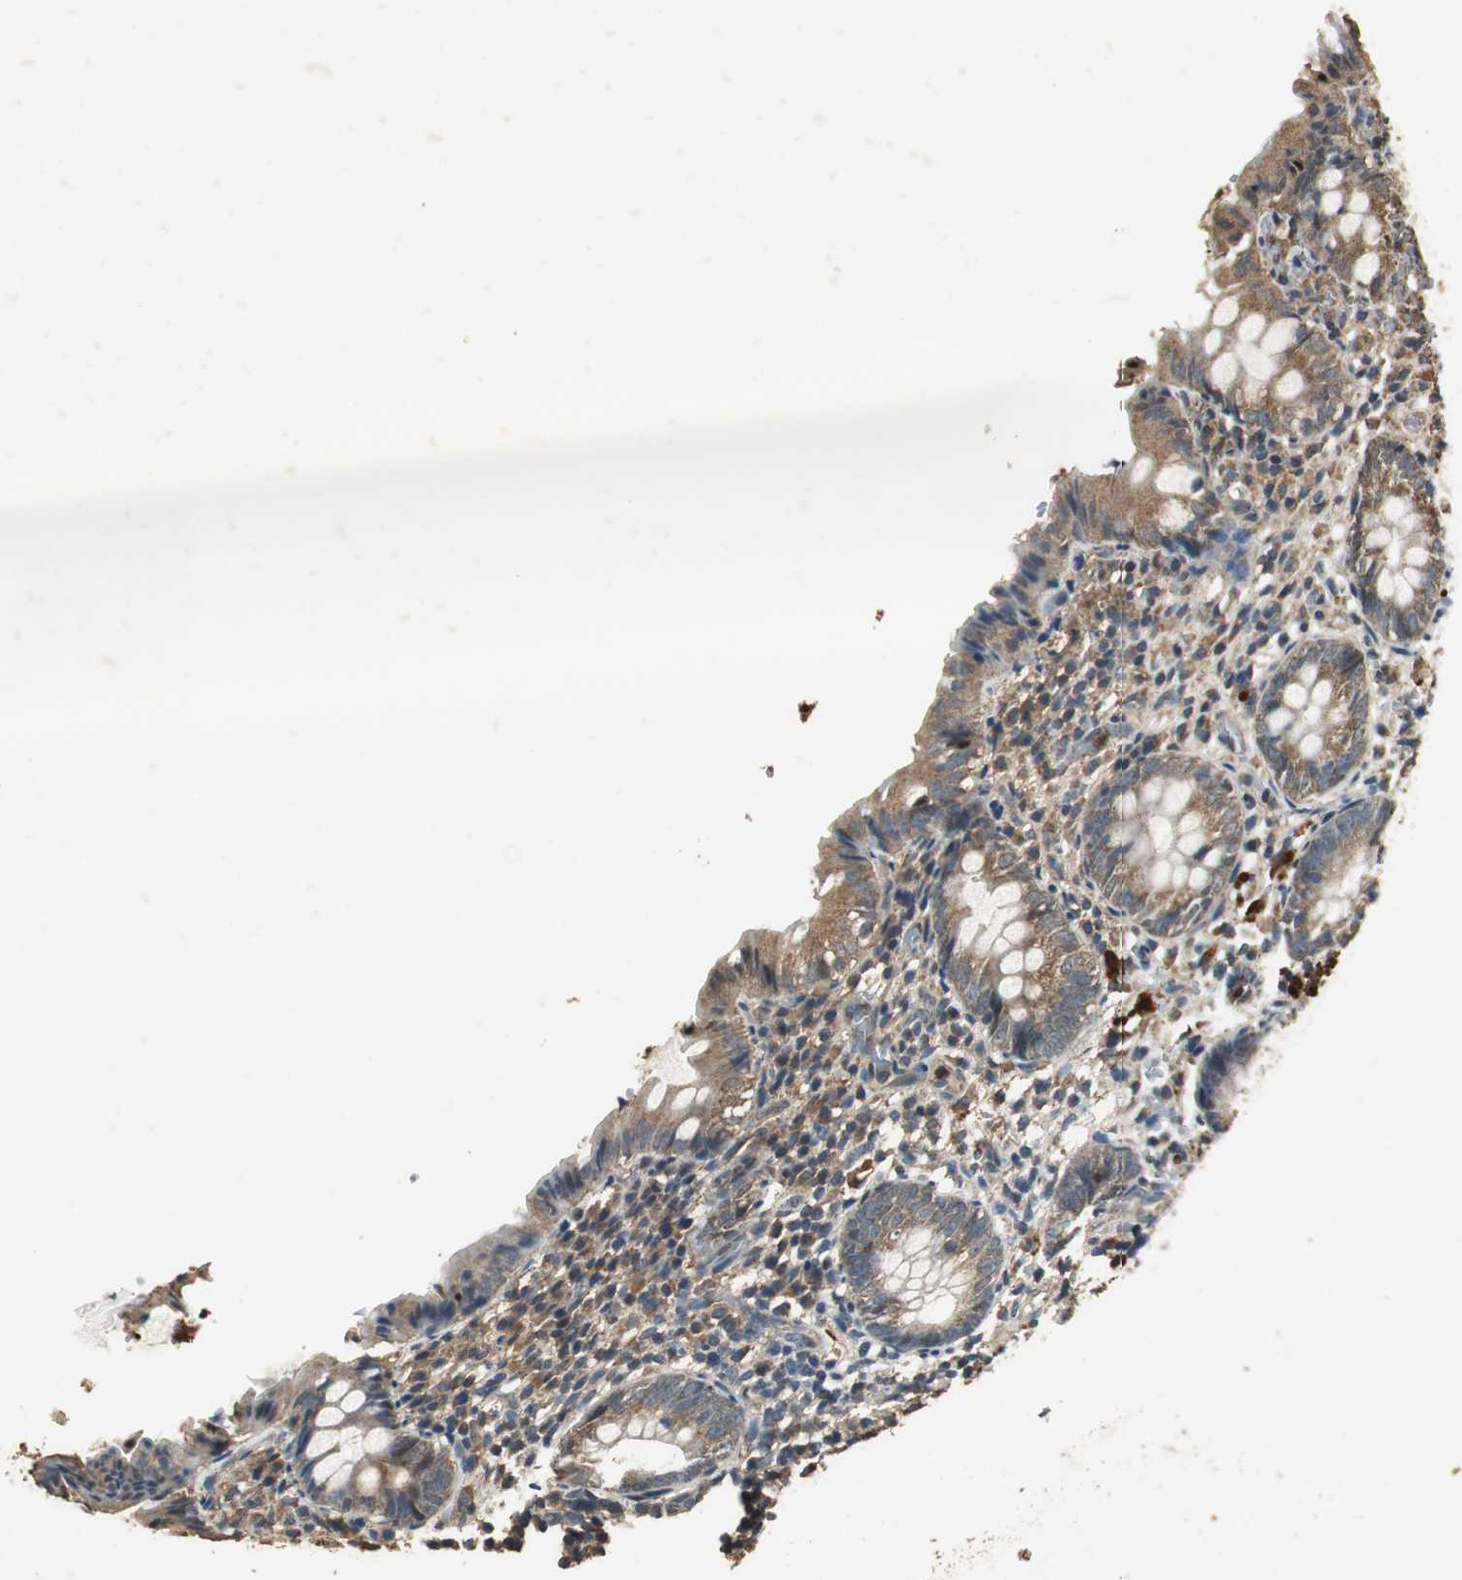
{"staining": {"intensity": "moderate", "quantity": ">75%", "location": "cytoplasmic/membranous"}, "tissue": "appendix", "cell_type": "Glandular cells", "image_type": "normal", "snomed": [{"axis": "morphology", "description": "Normal tissue, NOS"}, {"axis": "topography", "description": "Appendix"}], "caption": "Immunohistochemical staining of benign appendix displays medium levels of moderate cytoplasmic/membranous staining in approximately >75% of glandular cells.", "gene": "TMPRSS4", "patient": {"sex": "female", "age": 10}}